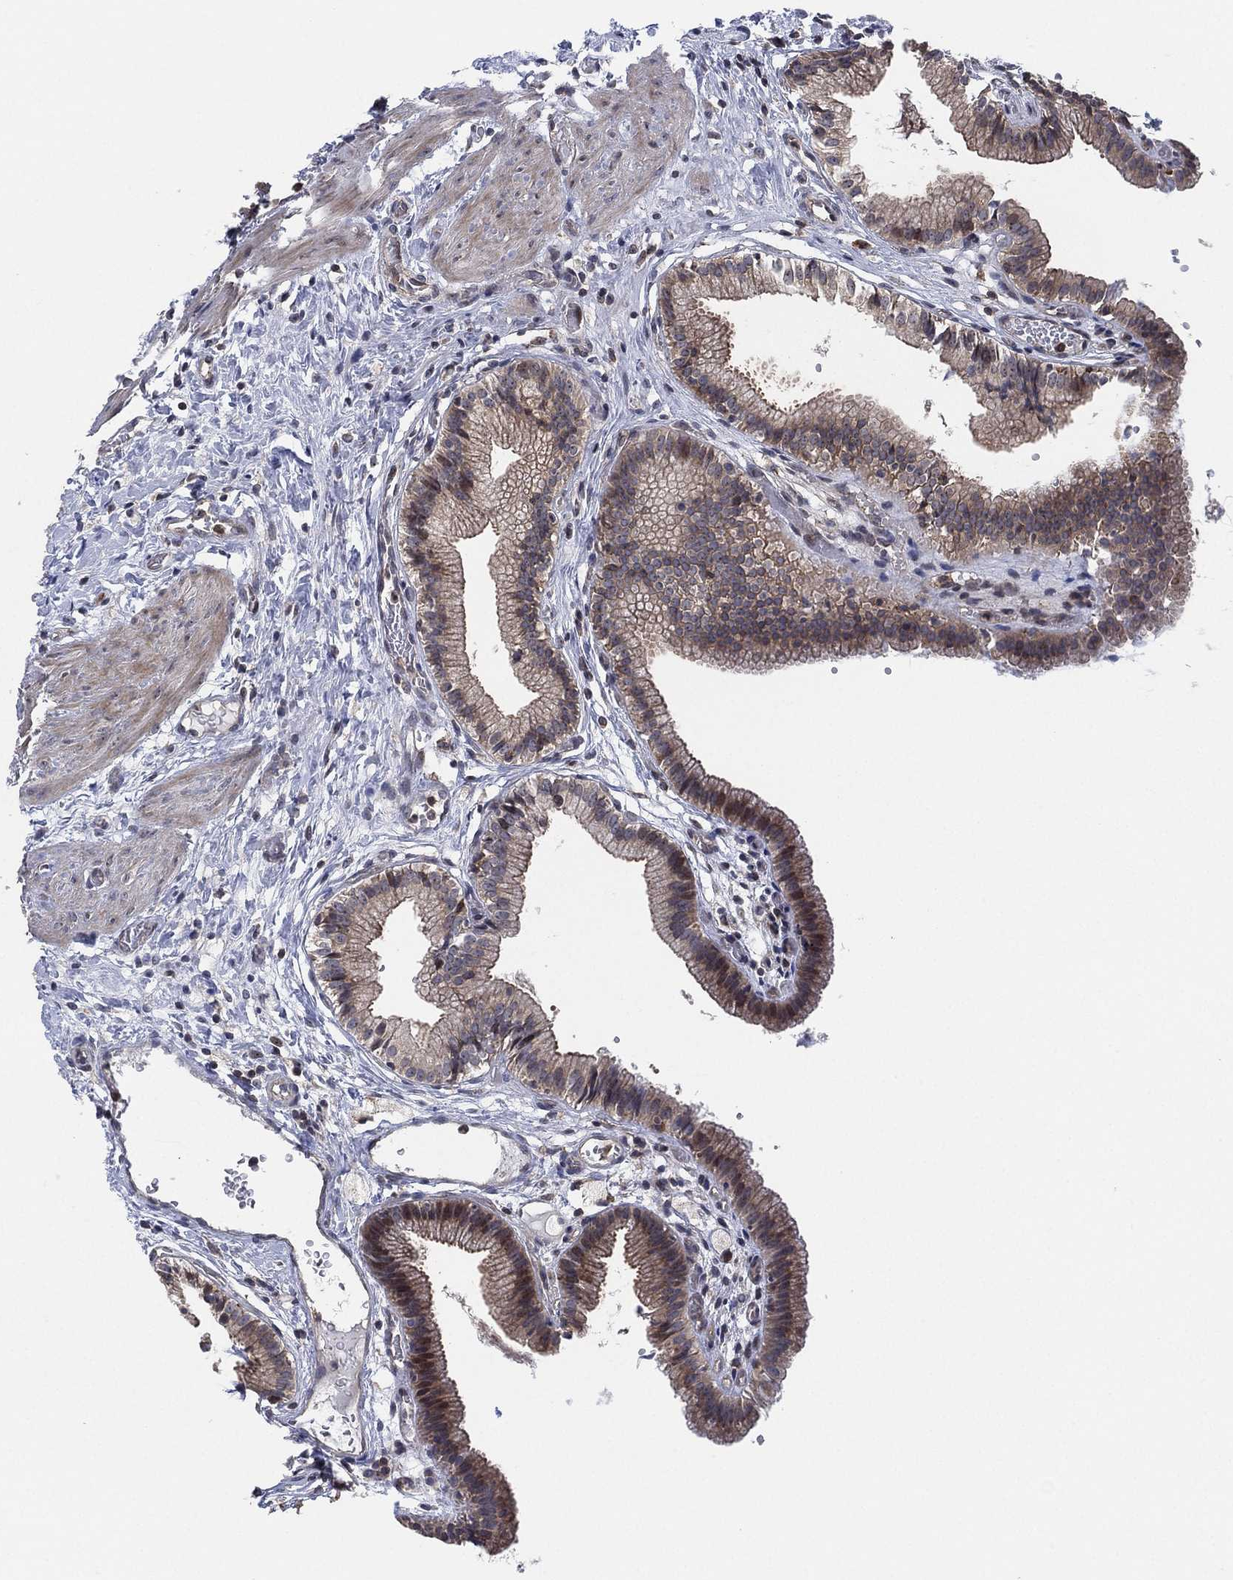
{"staining": {"intensity": "moderate", "quantity": "<25%", "location": "cytoplasmic/membranous"}, "tissue": "gallbladder", "cell_type": "Glandular cells", "image_type": "normal", "snomed": [{"axis": "morphology", "description": "Normal tissue, NOS"}, {"axis": "topography", "description": "Gallbladder"}], "caption": "Protein staining of benign gallbladder shows moderate cytoplasmic/membranous positivity in about <25% of glandular cells. The protein is shown in brown color, while the nuclei are stained blue.", "gene": "TMCO1", "patient": {"sex": "female", "age": 24}}